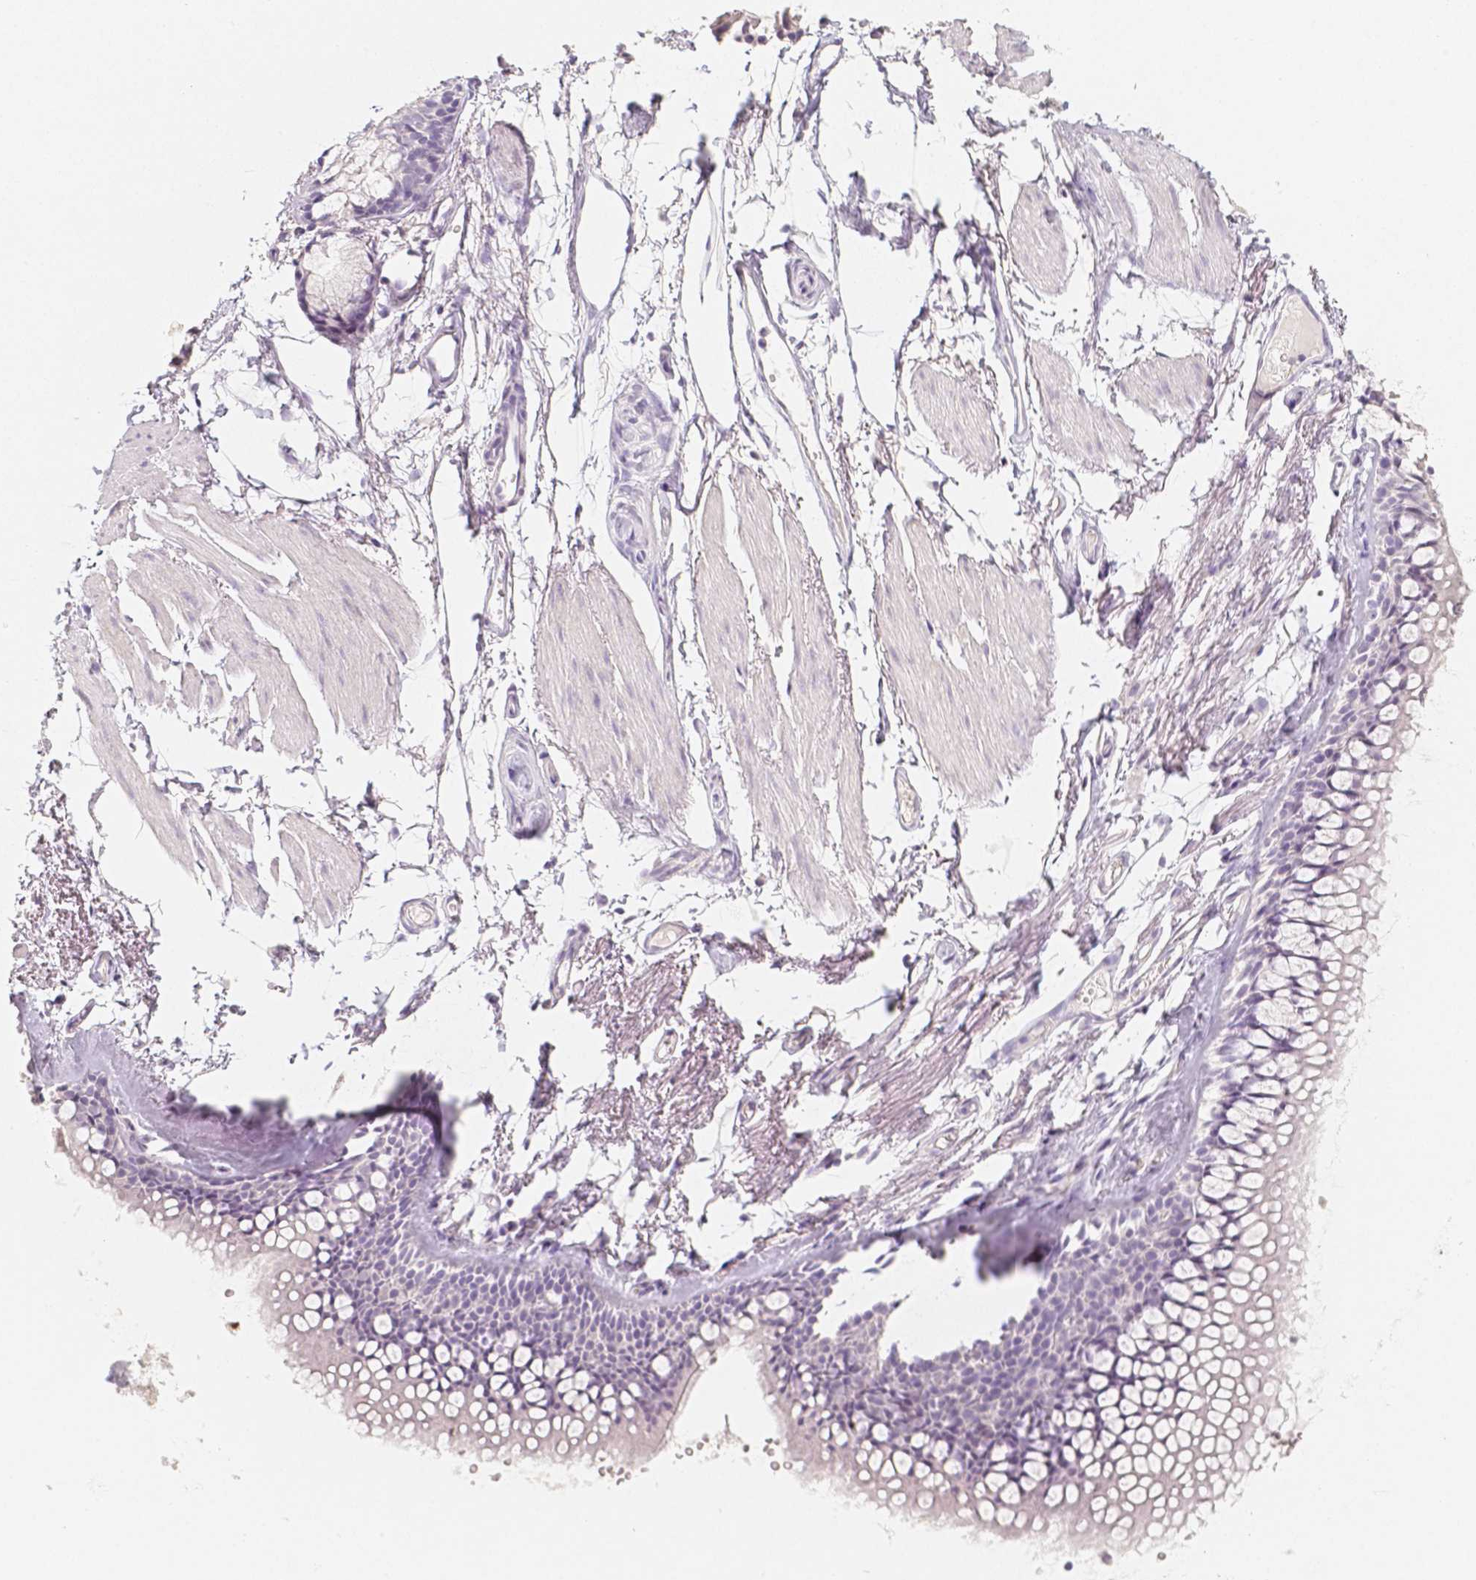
{"staining": {"intensity": "negative", "quantity": "none", "location": "none"}, "tissue": "adipose tissue", "cell_type": "Adipocytes", "image_type": "normal", "snomed": [{"axis": "morphology", "description": "Normal tissue, NOS"}, {"axis": "topography", "description": "Cartilage tissue"}, {"axis": "topography", "description": "Bronchus"}], "caption": "Histopathology image shows no protein expression in adipocytes of benign adipose tissue.", "gene": "HNF1B", "patient": {"sex": "female", "age": 79}}